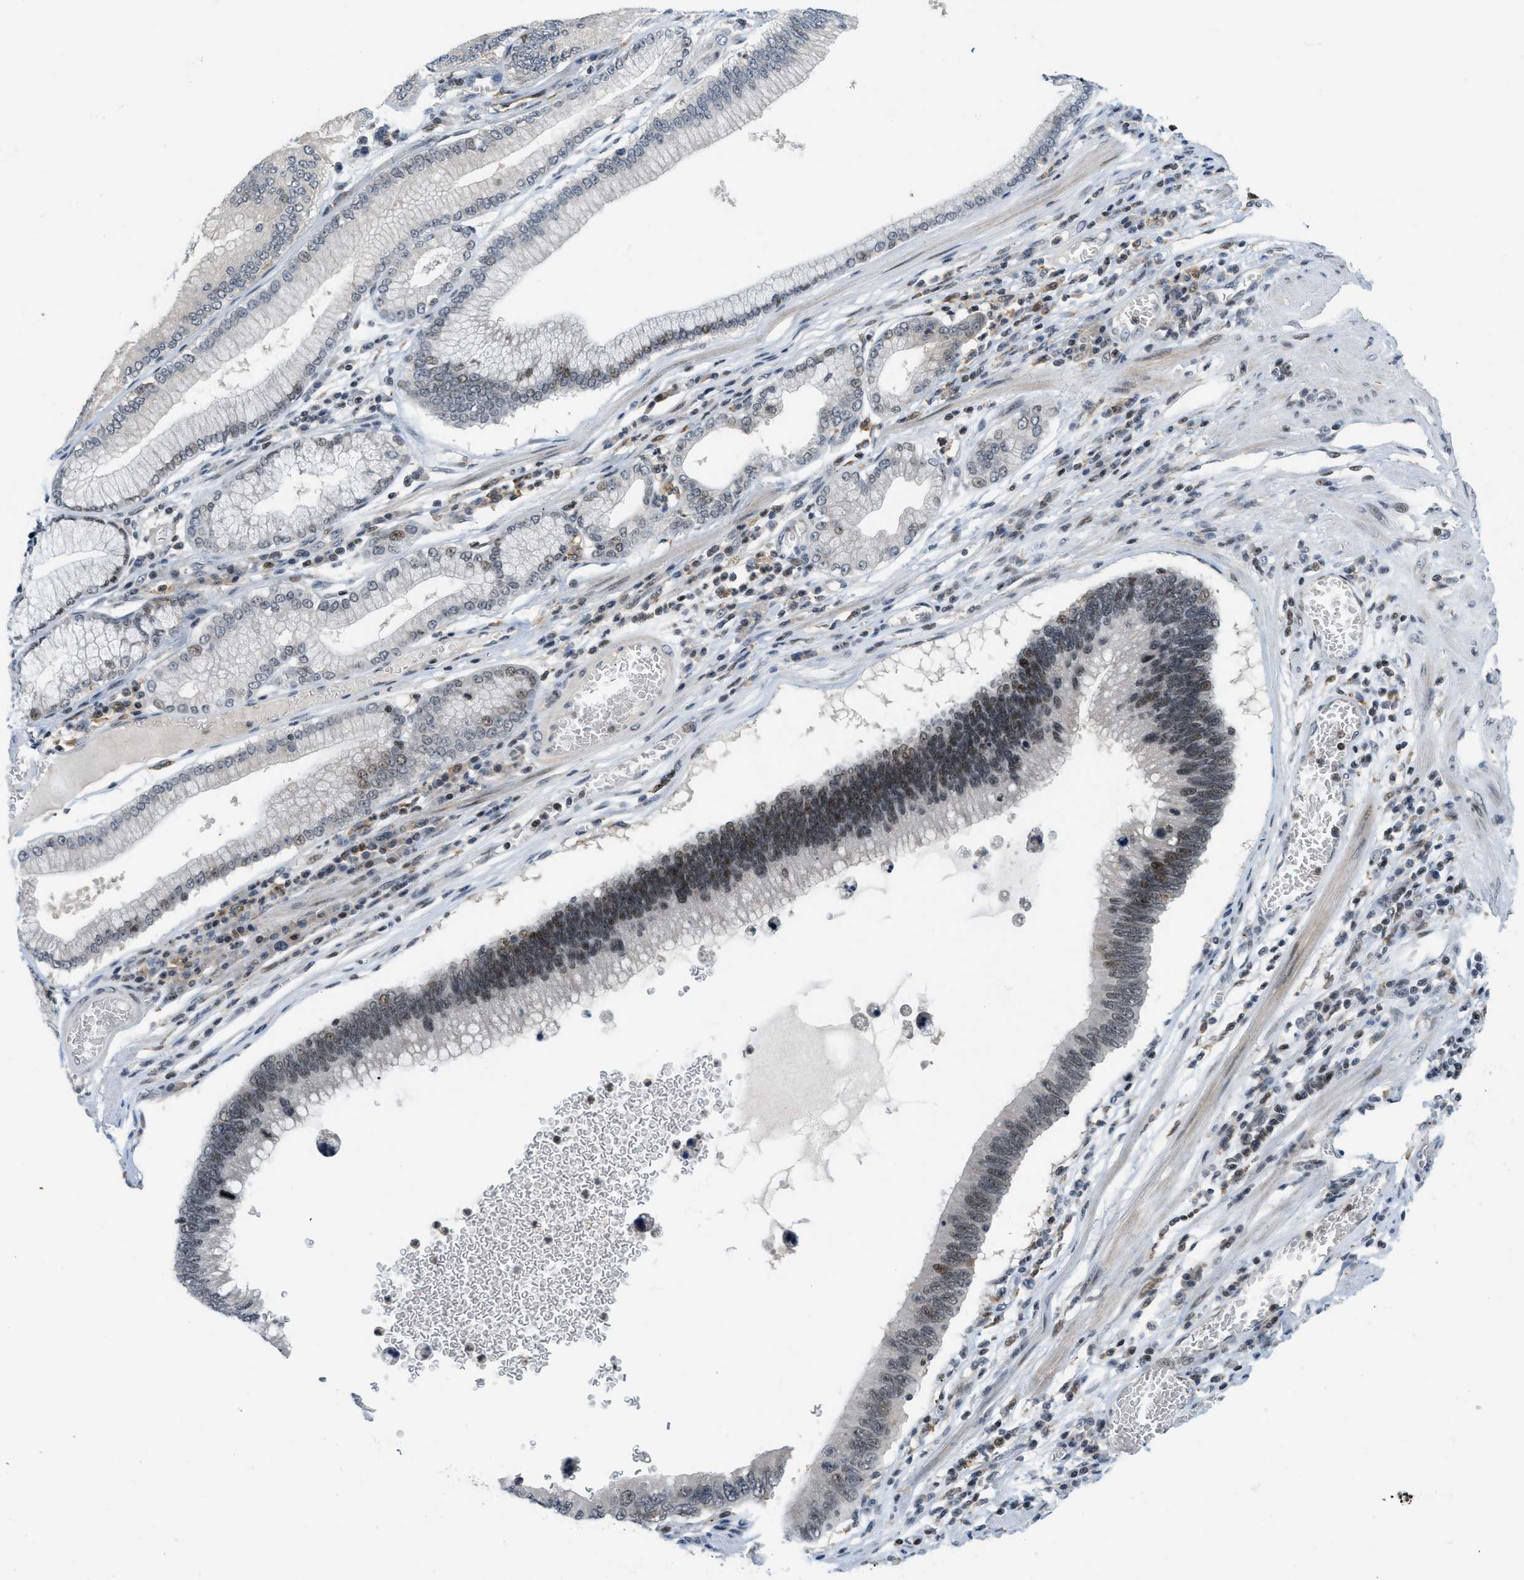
{"staining": {"intensity": "moderate", "quantity": "25%-75%", "location": "nuclear"}, "tissue": "stomach cancer", "cell_type": "Tumor cells", "image_type": "cancer", "snomed": [{"axis": "morphology", "description": "Adenocarcinoma, NOS"}, {"axis": "topography", "description": "Stomach"}], "caption": "Human stomach cancer stained with a brown dye displays moderate nuclear positive expression in approximately 25%-75% of tumor cells.", "gene": "ING1", "patient": {"sex": "male", "age": 59}}